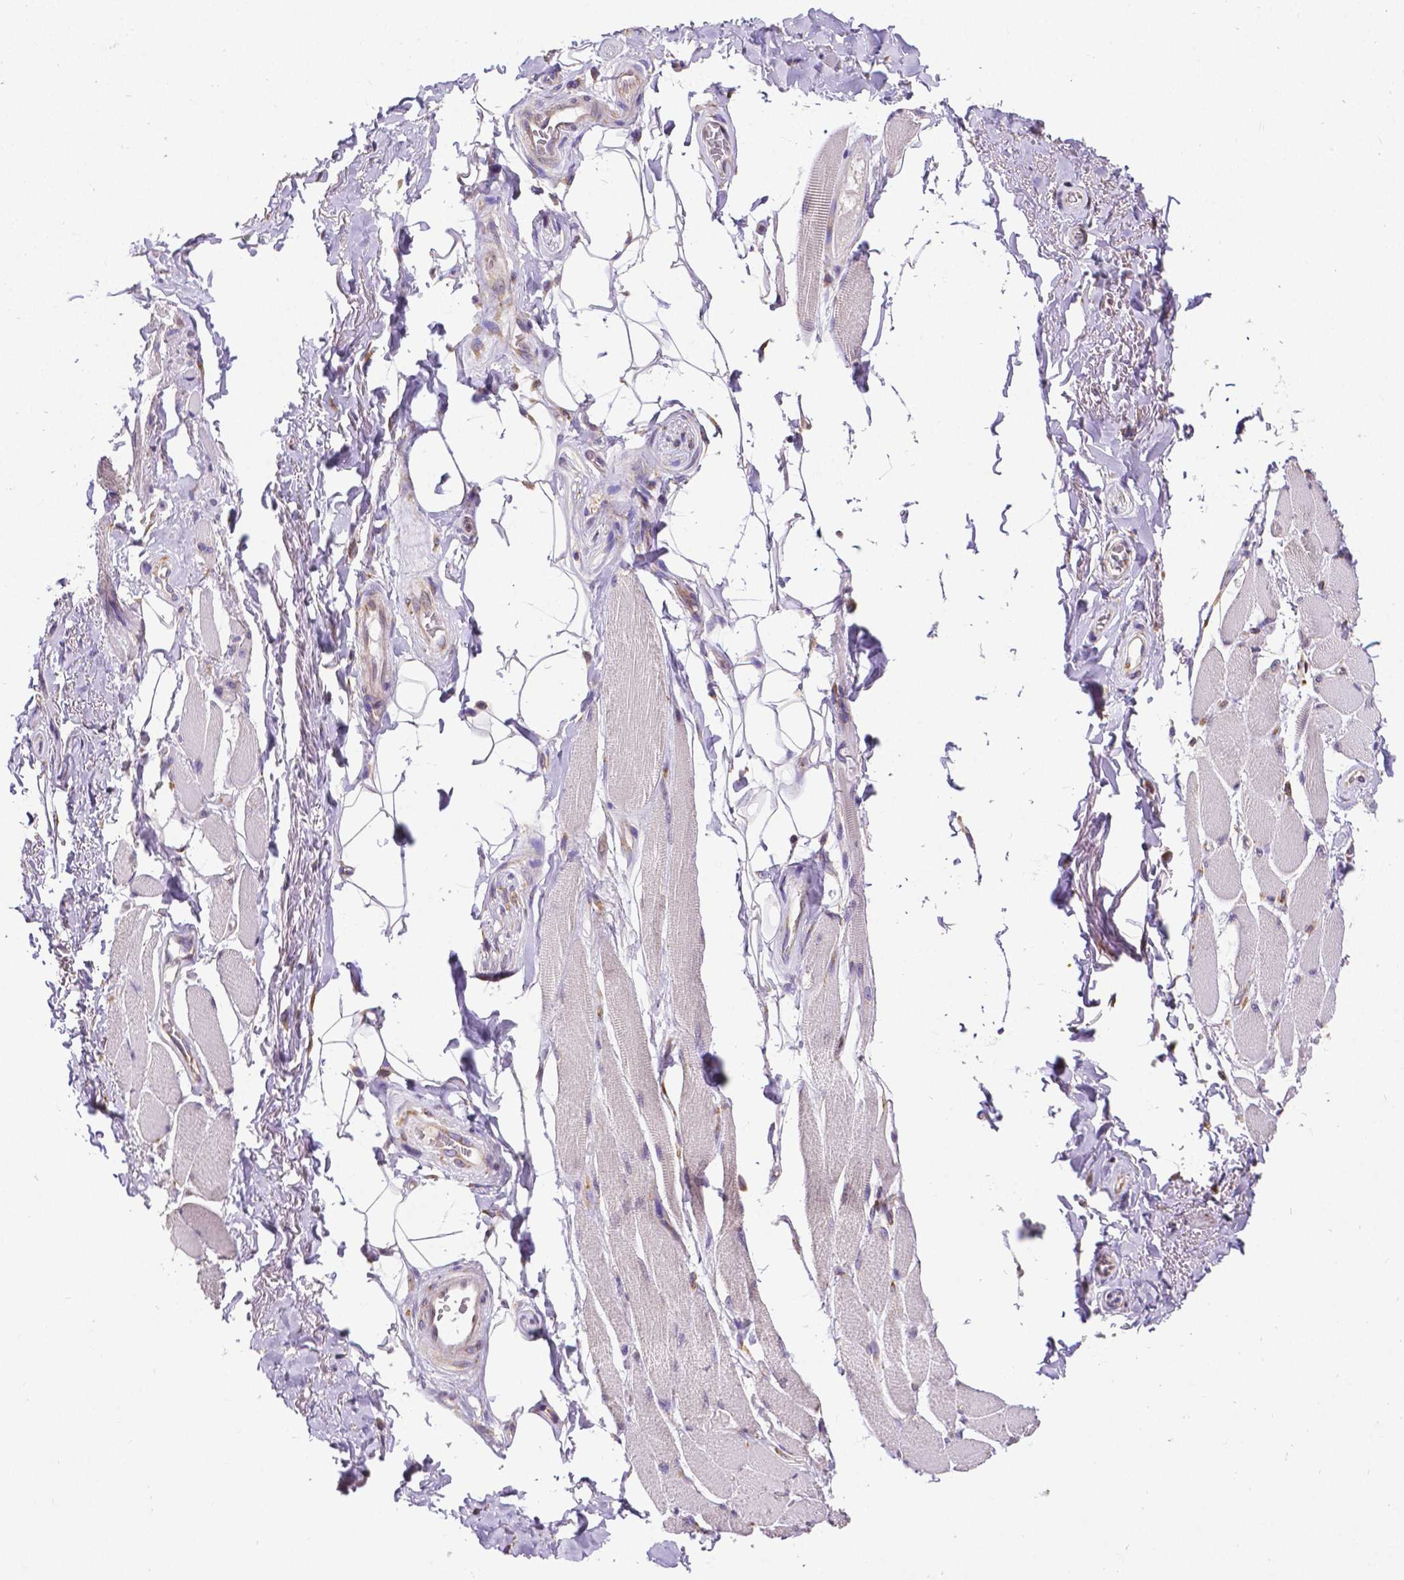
{"staining": {"intensity": "moderate", "quantity": "<25%", "location": "cytoplasmic/membranous"}, "tissue": "skeletal muscle", "cell_type": "Myocytes", "image_type": "normal", "snomed": [{"axis": "morphology", "description": "Normal tissue, NOS"}, {"axis": "topography", "description": "Skeletal muscle"}, {"axis": "topography", "description": "Anal"}, {"axis": "topography", "description": "Peripheral nerve tissue"}], "caption": "Moderate cytoplasmic/membranous expression for a protein is appreciated in approximately <25% of myocytes of normal skeletal muscle using immunohistochemistry (IHC).", "gene": "MTDH", "patient": {"sex": "male", "age": 53}}